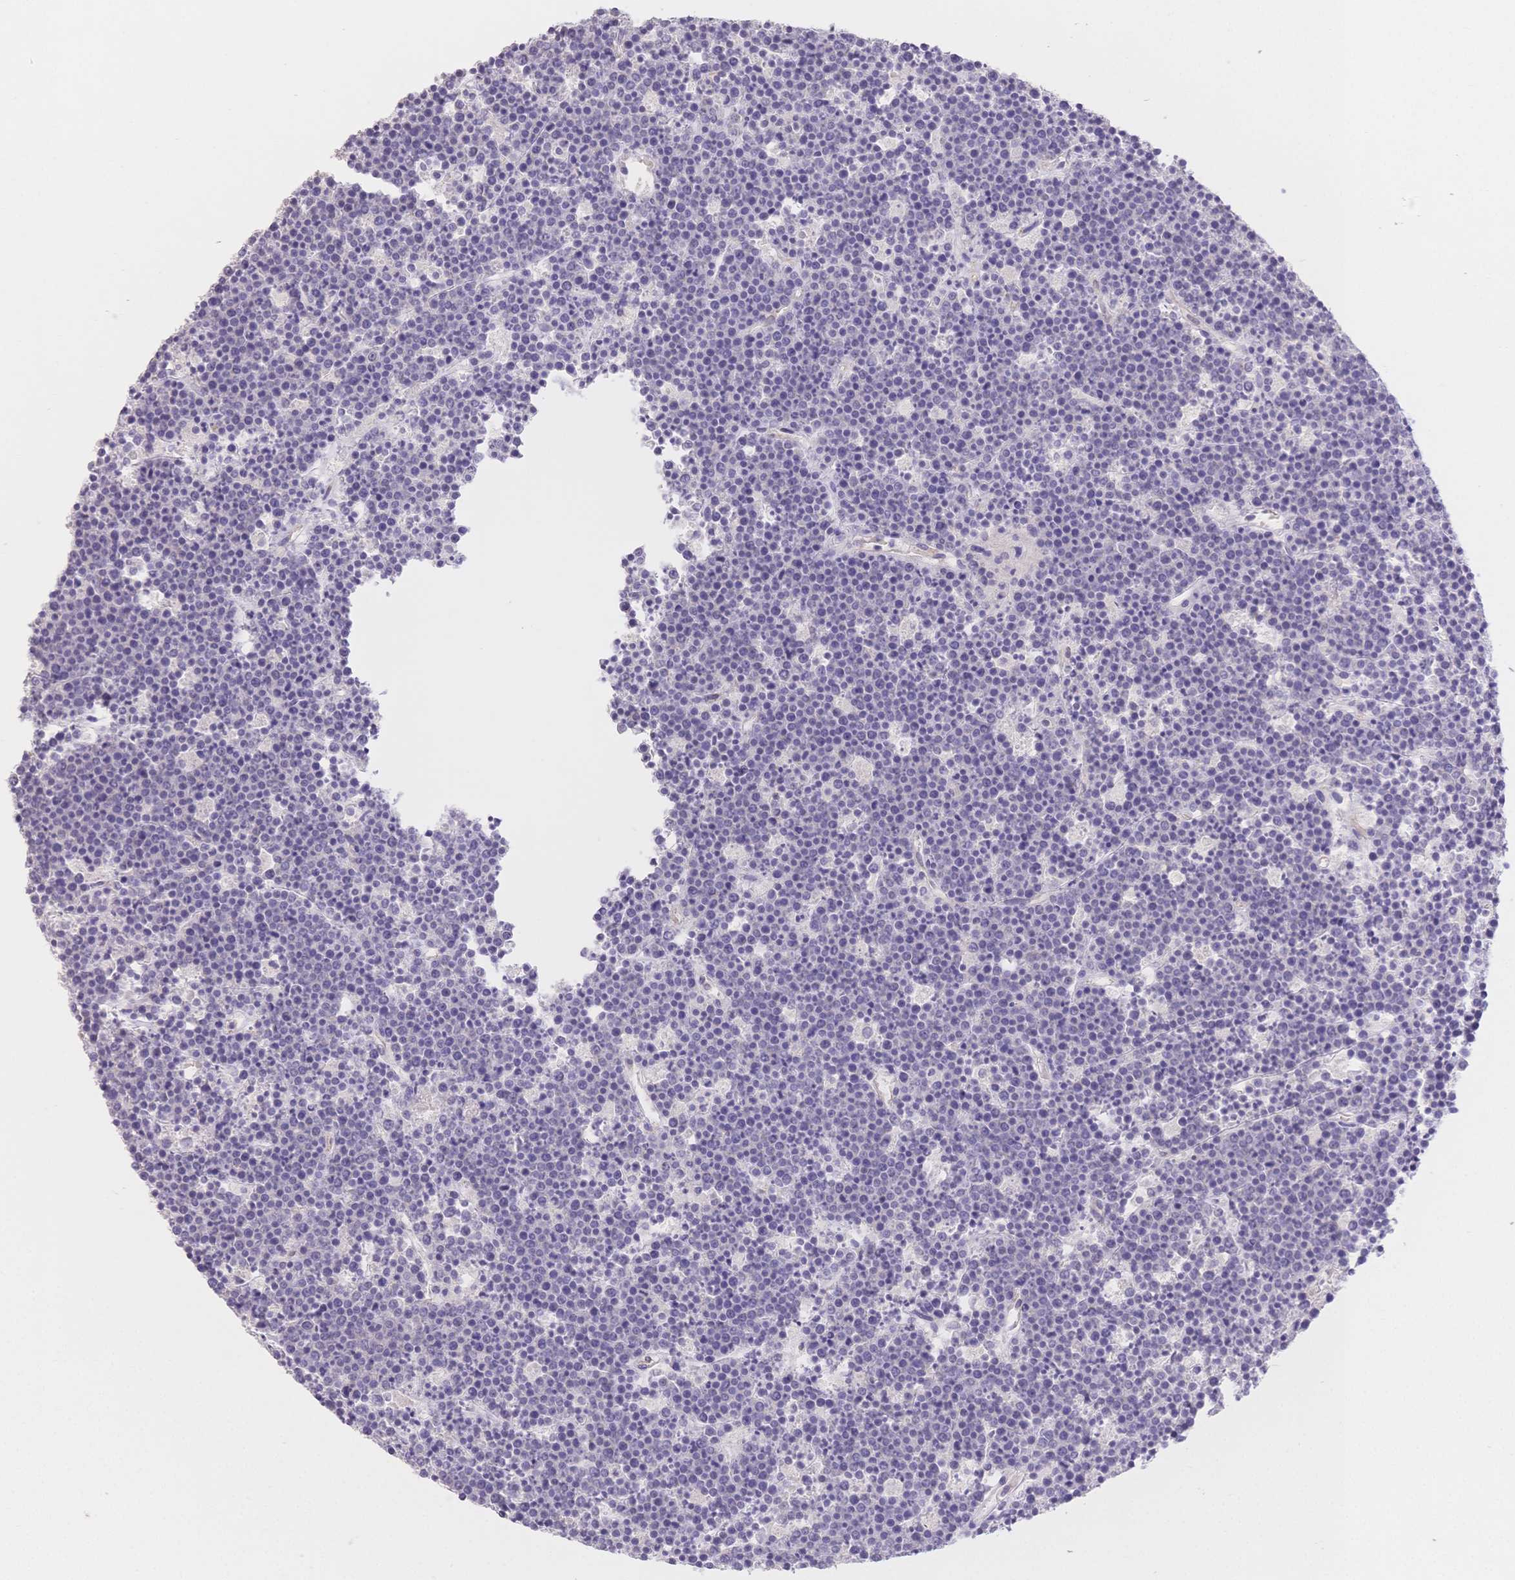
{"staining": {"intensity": "negative", "quantity": "none", "location": "none"}, "tissue": "lymphoma", "cell_type": "Tumor cells", "image_type": "cancer", "snomed": [{"axis": "morphology", "description": "Malignant lymphoma, non-Hodgkin's type, High grade"}, {"axis": "topography", "description": "Ovary"}], "caption": "Immunohistochemical staining of human lymphoma displays no significant expression in tumor cells.", "gene": "SUV39H2", "patient": {"sex": "female", "age": 56}}